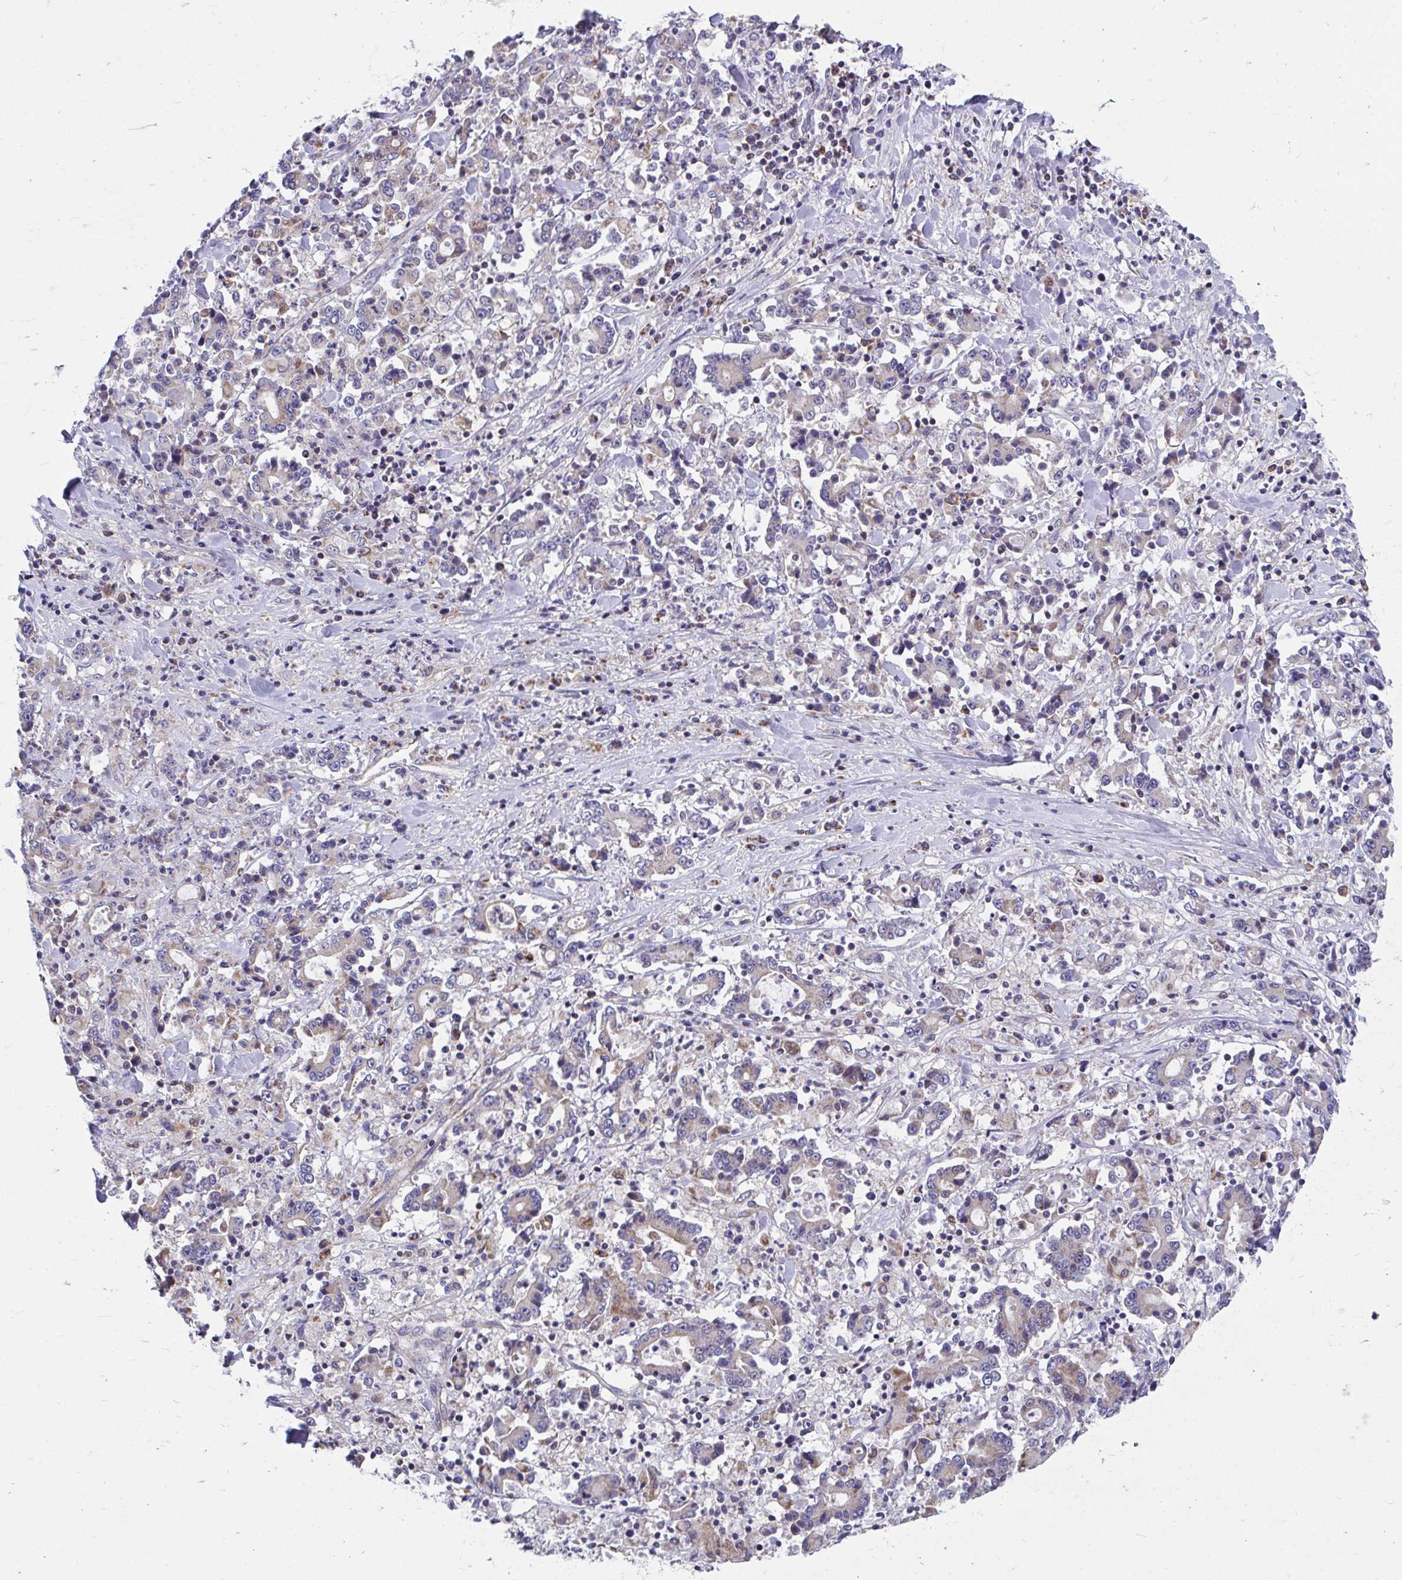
{"staining": {"intensity": "weak", "quantity": "<25%", "location": "cytoplasmic/membranous"}, "tissue": "stomach cancer", "cell_type": "Tumor cells", "image_type": "cancer", "snomed": [{"axis": "morphology", "description": "Adenocarcinoma, NOS"}, {"axis": "topography", "description": "Stomach, upper"}], "caption": "This is an immunohistochemistry image of human adenocarcinoma (stomach). There is no positivity in tumor cells.", "gene": "FHIP1B", "patient": {"sex": "male", "age": 68}}